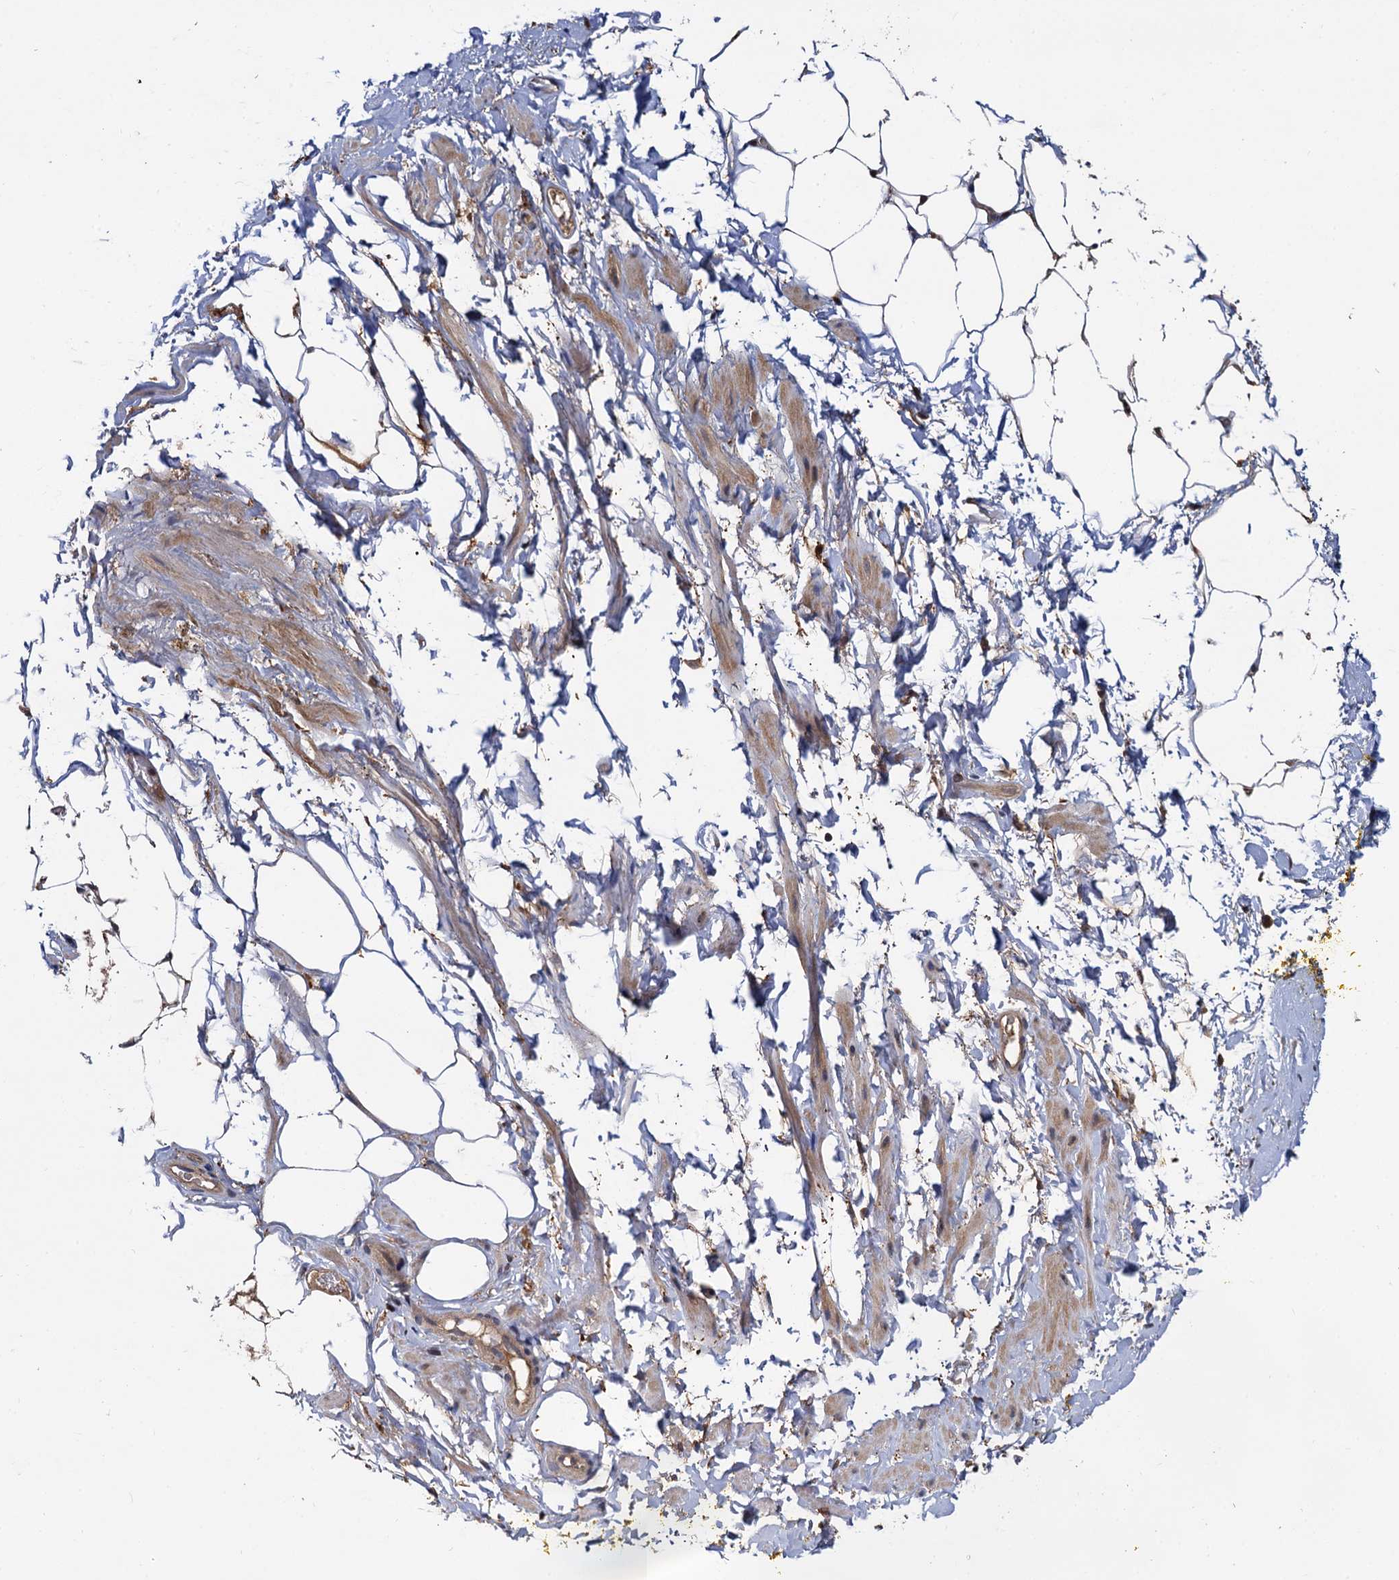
{"staining": {"intensity": "moderate", "quantity": "<25%", "location": "cytoplasmic/membranous,nuclear"}, "tissue": "adipose tissue", "cell_type": "Adipocytes", "image_type": "normal", "snomed": [{"axis": "morphology", "description": "Normal tissue, NOS"}, {"axis": "morphology", "description": "Adenocarcinoma, Low grade"}, {"axis": "topography", "description": "Prostate"}, {"axis": "topography", "description": "Peripheral nerve tissue"}], "caption": "DAB immunohistochemical staining of benign adipose tissue reveals moderate cytoplasmic/membranous,nuclear protein positivity in about <25% of adipocytes. (DAB = brown stain, brightfield microscopy at high magnification).", "gene": "SELENOP", "patient": {"sex": "male", "age": 63}}